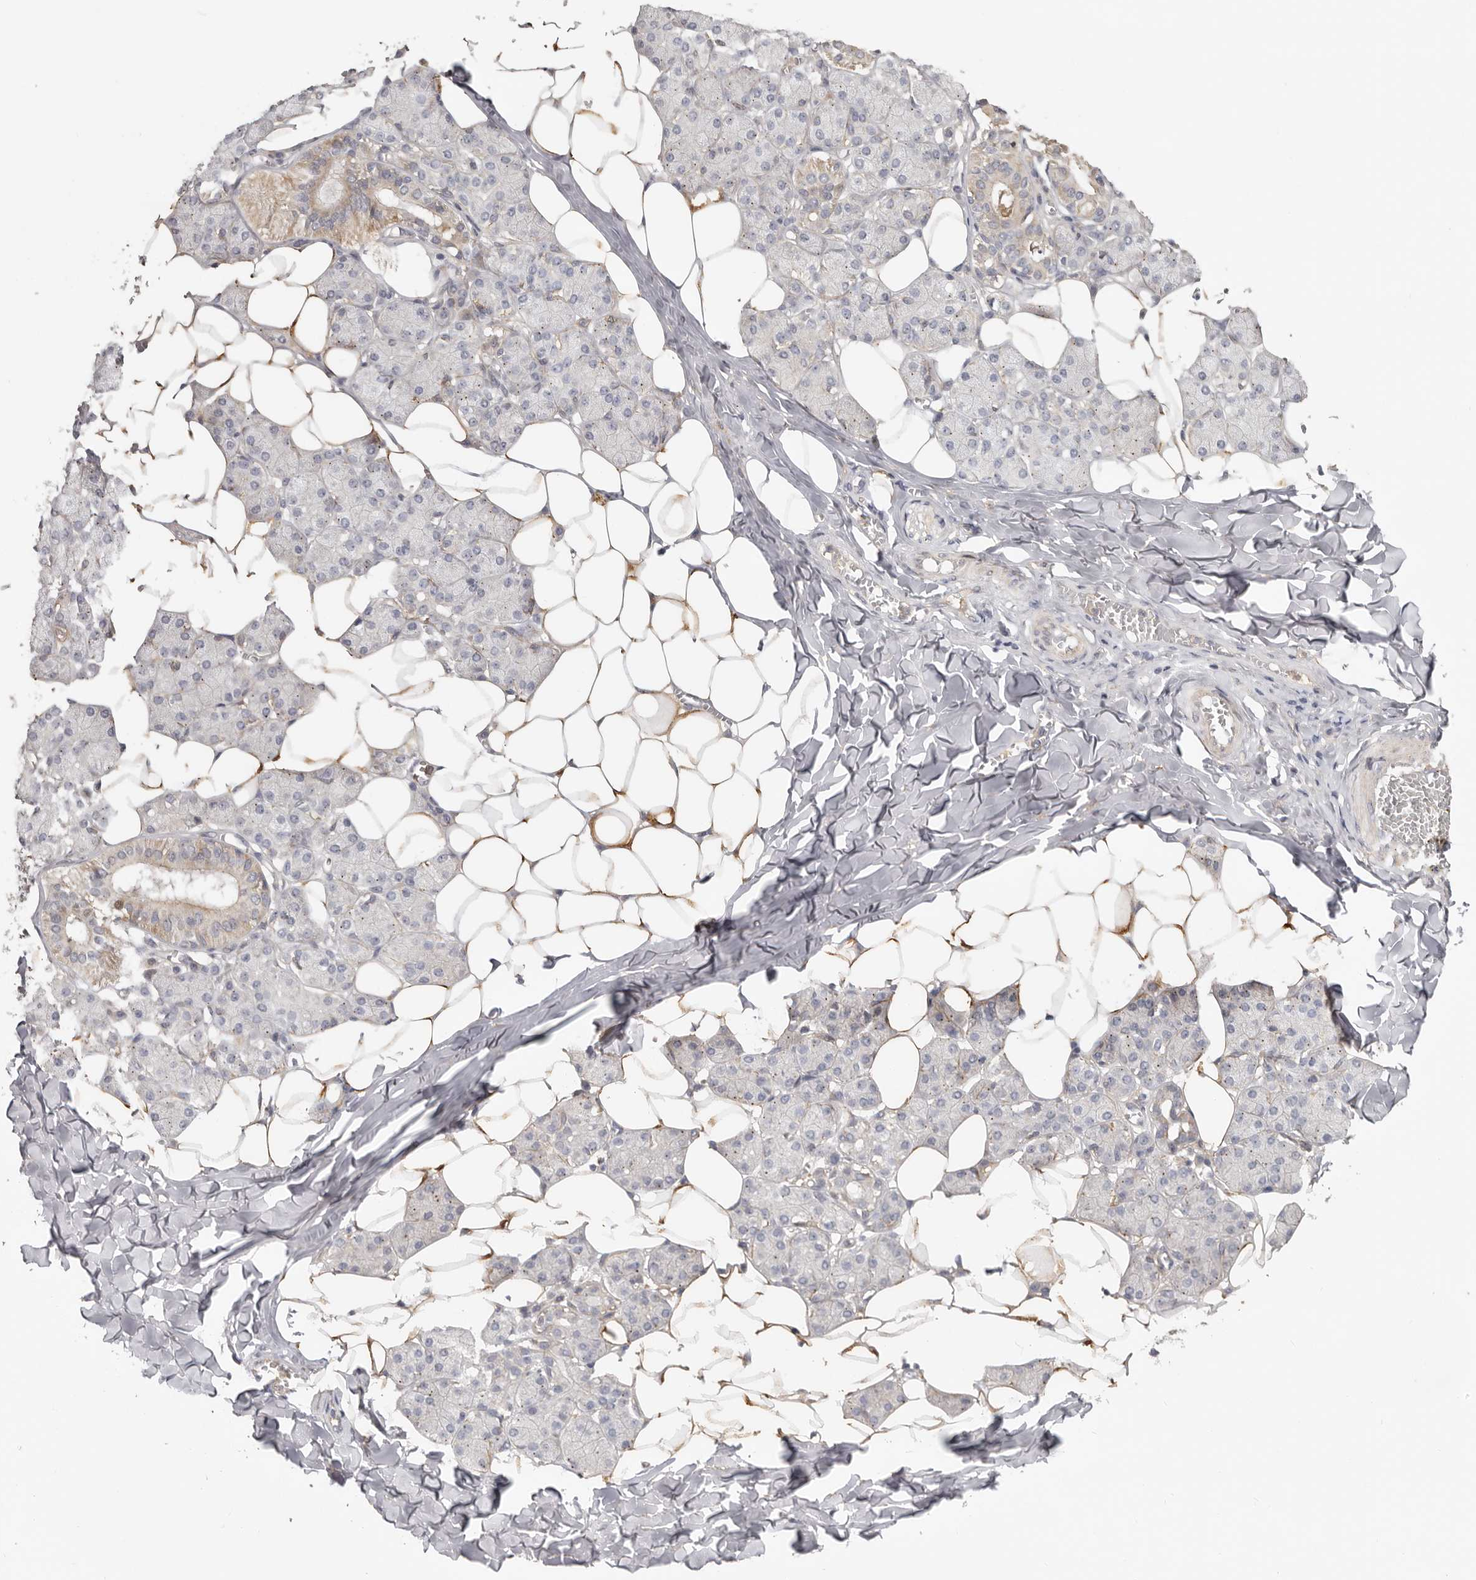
{"staining": {"intensity": "weak", "quantity": "<25%", "location": "cytoplasmic/membranous"}, "tissue": "salivary gland", "cell_type": "Glandular cells", "image_type": "normal", "snomed": [{"axis": "morphology", "description": "Normal tissue, NOS"}, {"axis": "topography", "description": "Salivary gland"}], "caption": "Immunohistochemical staining of normal human salivary gland exhibits no significant expression in glandular cells.", "gene": "MSRB2", "patient": {"sex": "female", "age": 33}}